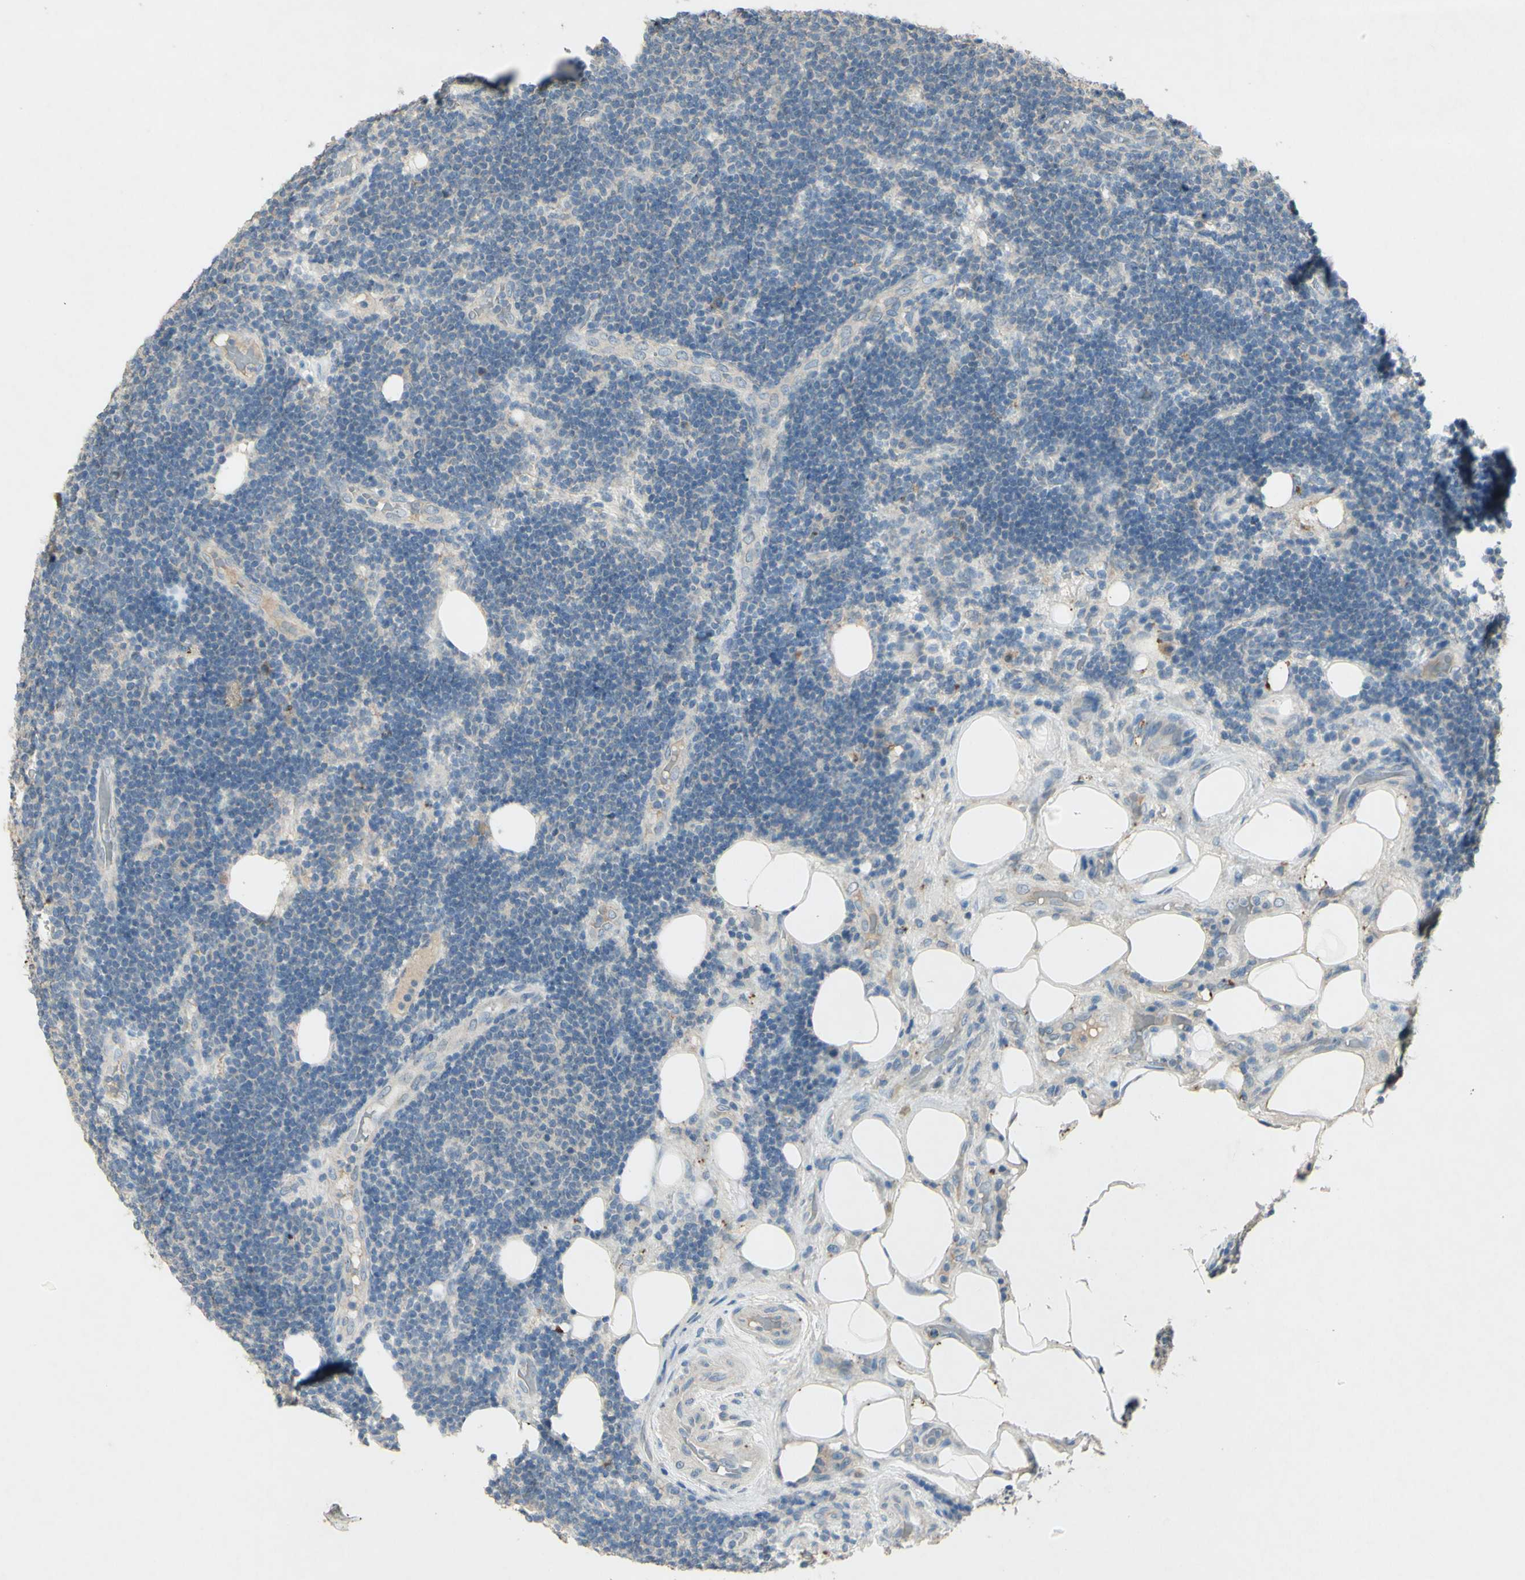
{"staining": {"intensity": "negative", "quantity": "none", "location": "none"}, "tissue": "lymphoma", "cell_type": "Tumor cells", "image_type": "cancer", "snomed": [{"axis": "morphology", "description": "Malignant lymphoma, non-Hodgkin's type, Low grade"}, {"axis": "topography", "description": "Lymph node"}], "caption": "The immunohistochemistry micrograph has no significant staining in tumor cells of lymphoma tissue. The staining is performed using DAB (3,3'-diaminobenzidine) brown chromogen with nuclei counter-stained in using hematoxylin.", "gene": "TIMM21", "patient": {"sex": "male", "age": 83}}